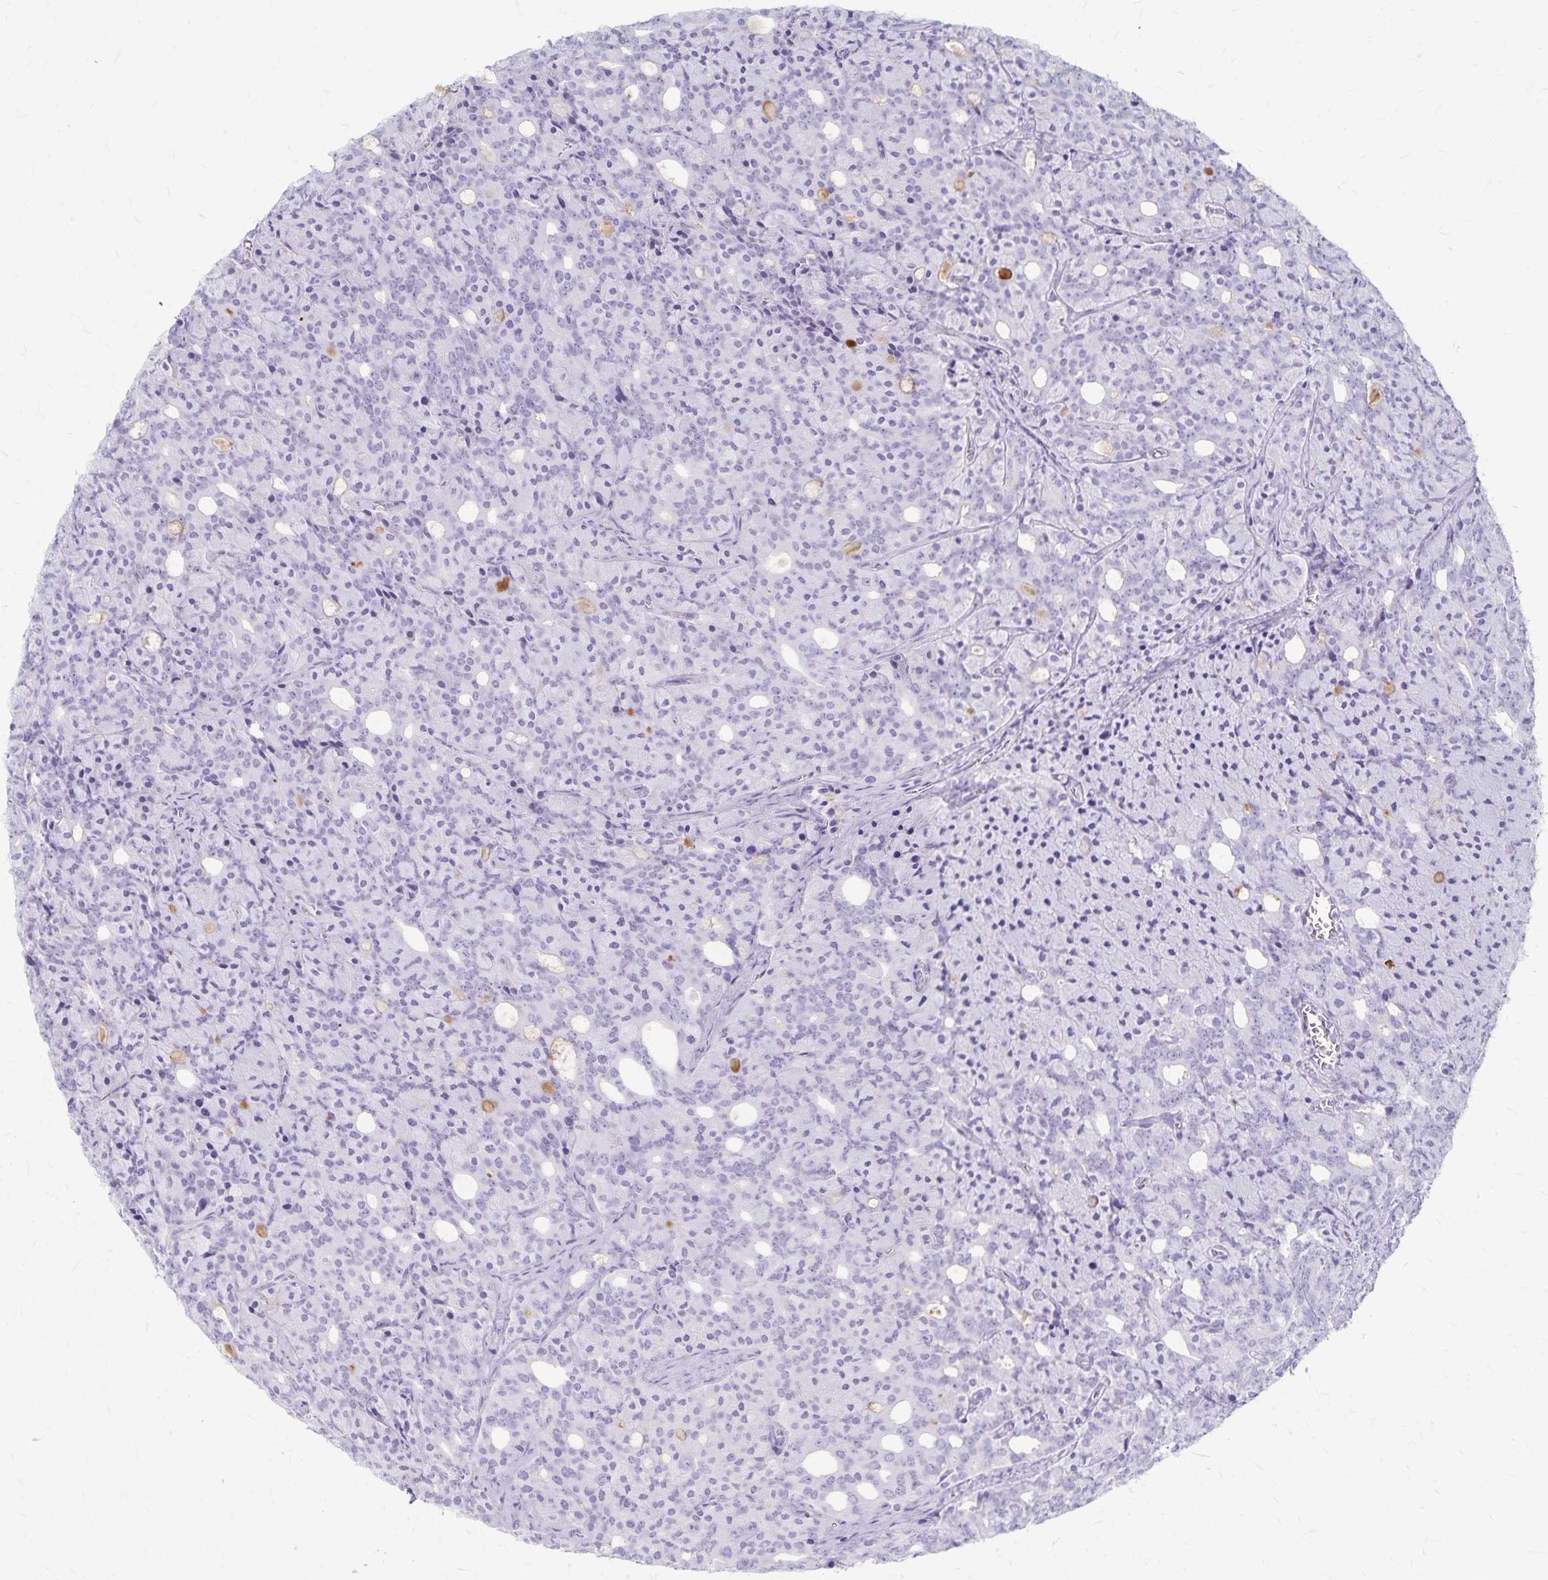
{"staining": {"intensity": "negative", "quantity": "none", "location": "none"}, "tissue": "prostate cancer", "cell_type": "Tumor cells", "image_type": "cancer", "snomed": [{"axis": "morphology", "description": "Adenocarcinoma, High grade"}, {"axis": "topography", "description": "Prostate"}], "caption": "A histopathology image of prostate cancer stained for a protein demonstrates no brown staining in tumor cells.", "gene": "GPBAR1", "patient": {"sex": "male", "age": 84}}